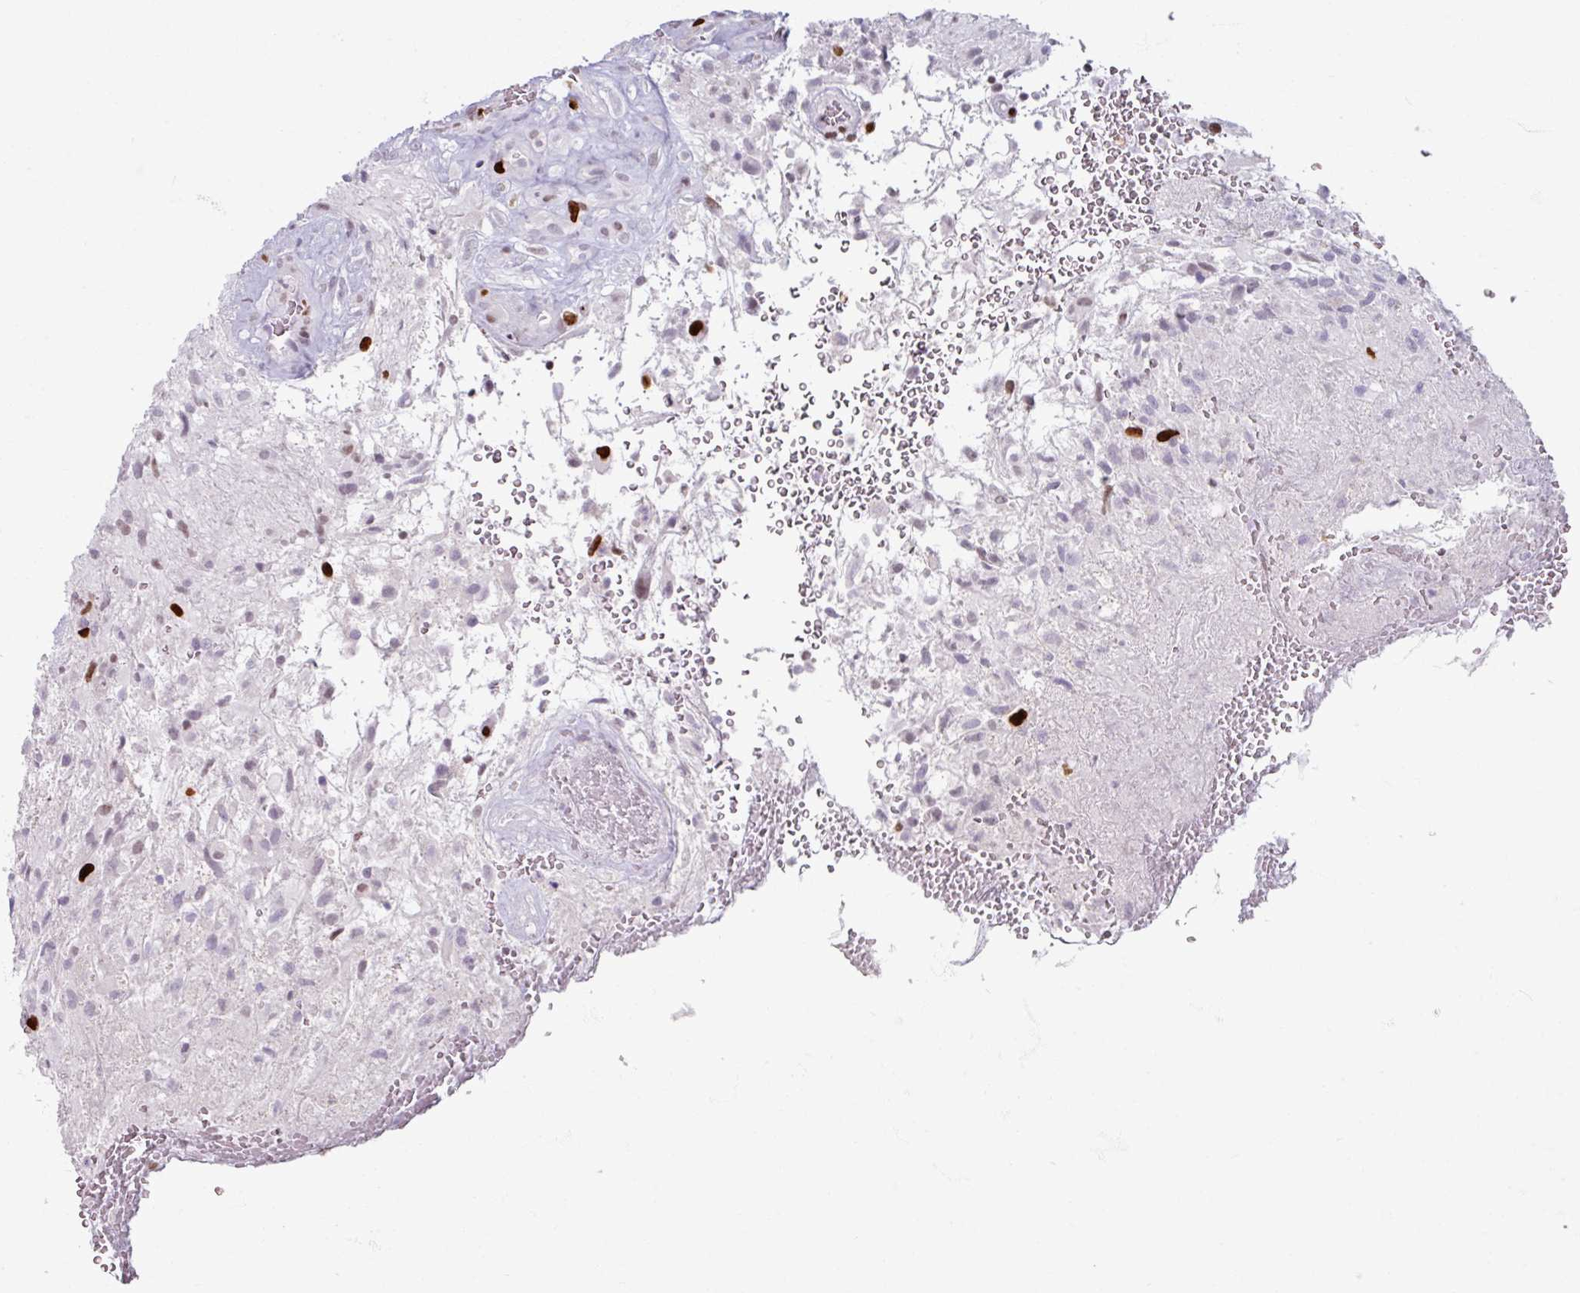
{"staining": {"intensity": "strong", "quantity": "<25%", "location": "nuclear"}, "tissue": "glioma", "cell_type": "Tumor cells", "image_type": "cancer", "snomed": [{"axis": "morphology", "description": "Glioma, malignant, High grade"}, {"axis": "topography", "description": "Brain"}], "caption": "Glioma stained for a protein reveals strong nuclear positivity in tumor cells.", "gene": "ATAD2", "patient": {"sex": "male", "age": 56}}